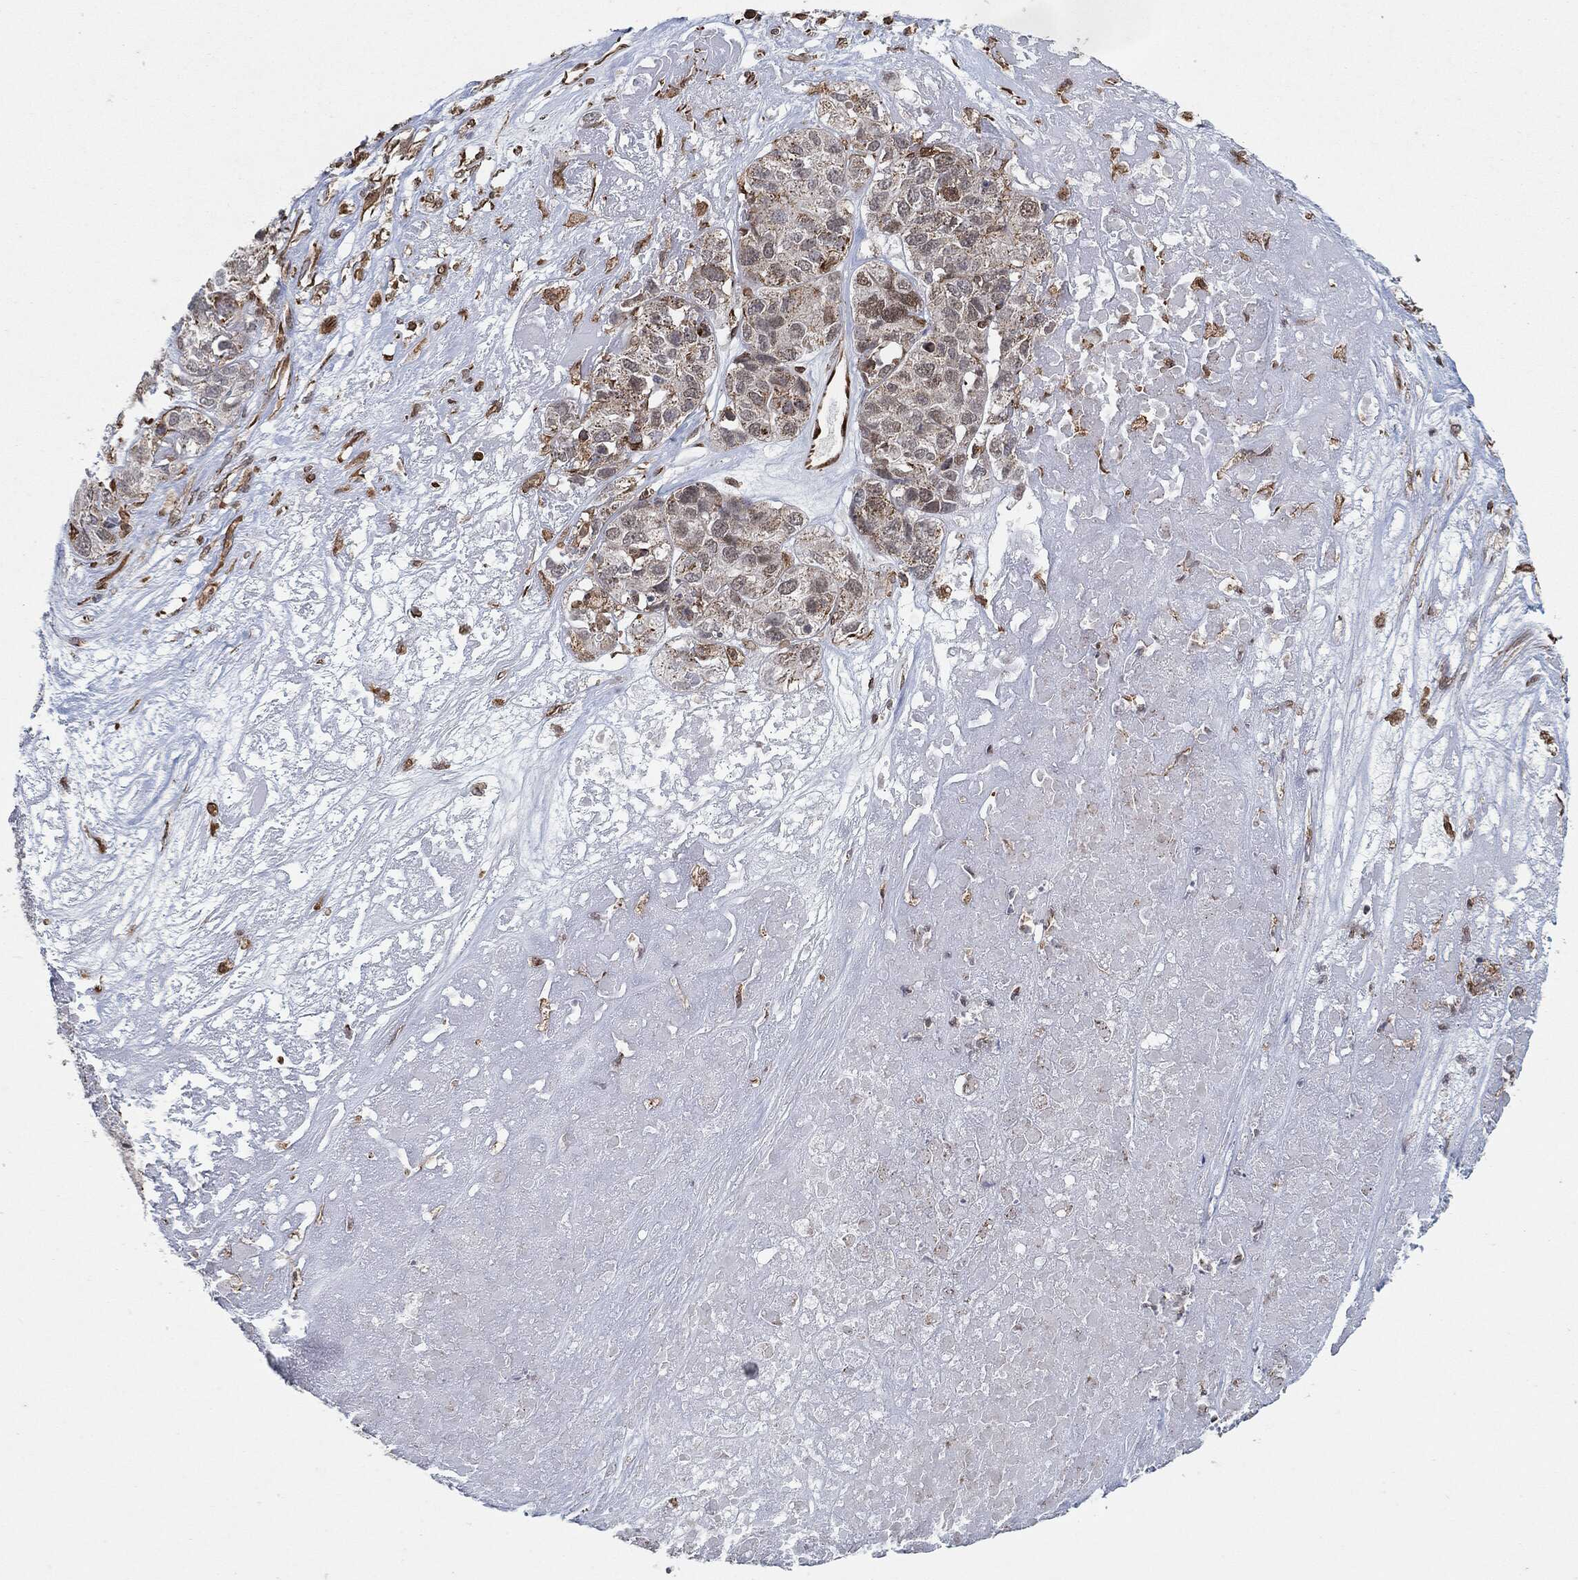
{"staining": {"intensity": "negative", "quantity": "none", "location": "none"}, "tissue": "ovarian cancer", "cell_type": "Tumor cells", "image_type": "cancer", "snomed": [{"axis": "morphology", "description": "Cystadenocarcinoma, serous, NOS"}, {"axis": "topography", "description": "Ovary"}], "caption": "Tumor cells are negative for brown protein staining in ovarian cancer (serous cystadenocarcinoma).", "gene": "TP53RK", "patient": {"sex": "female", "age": 87}}